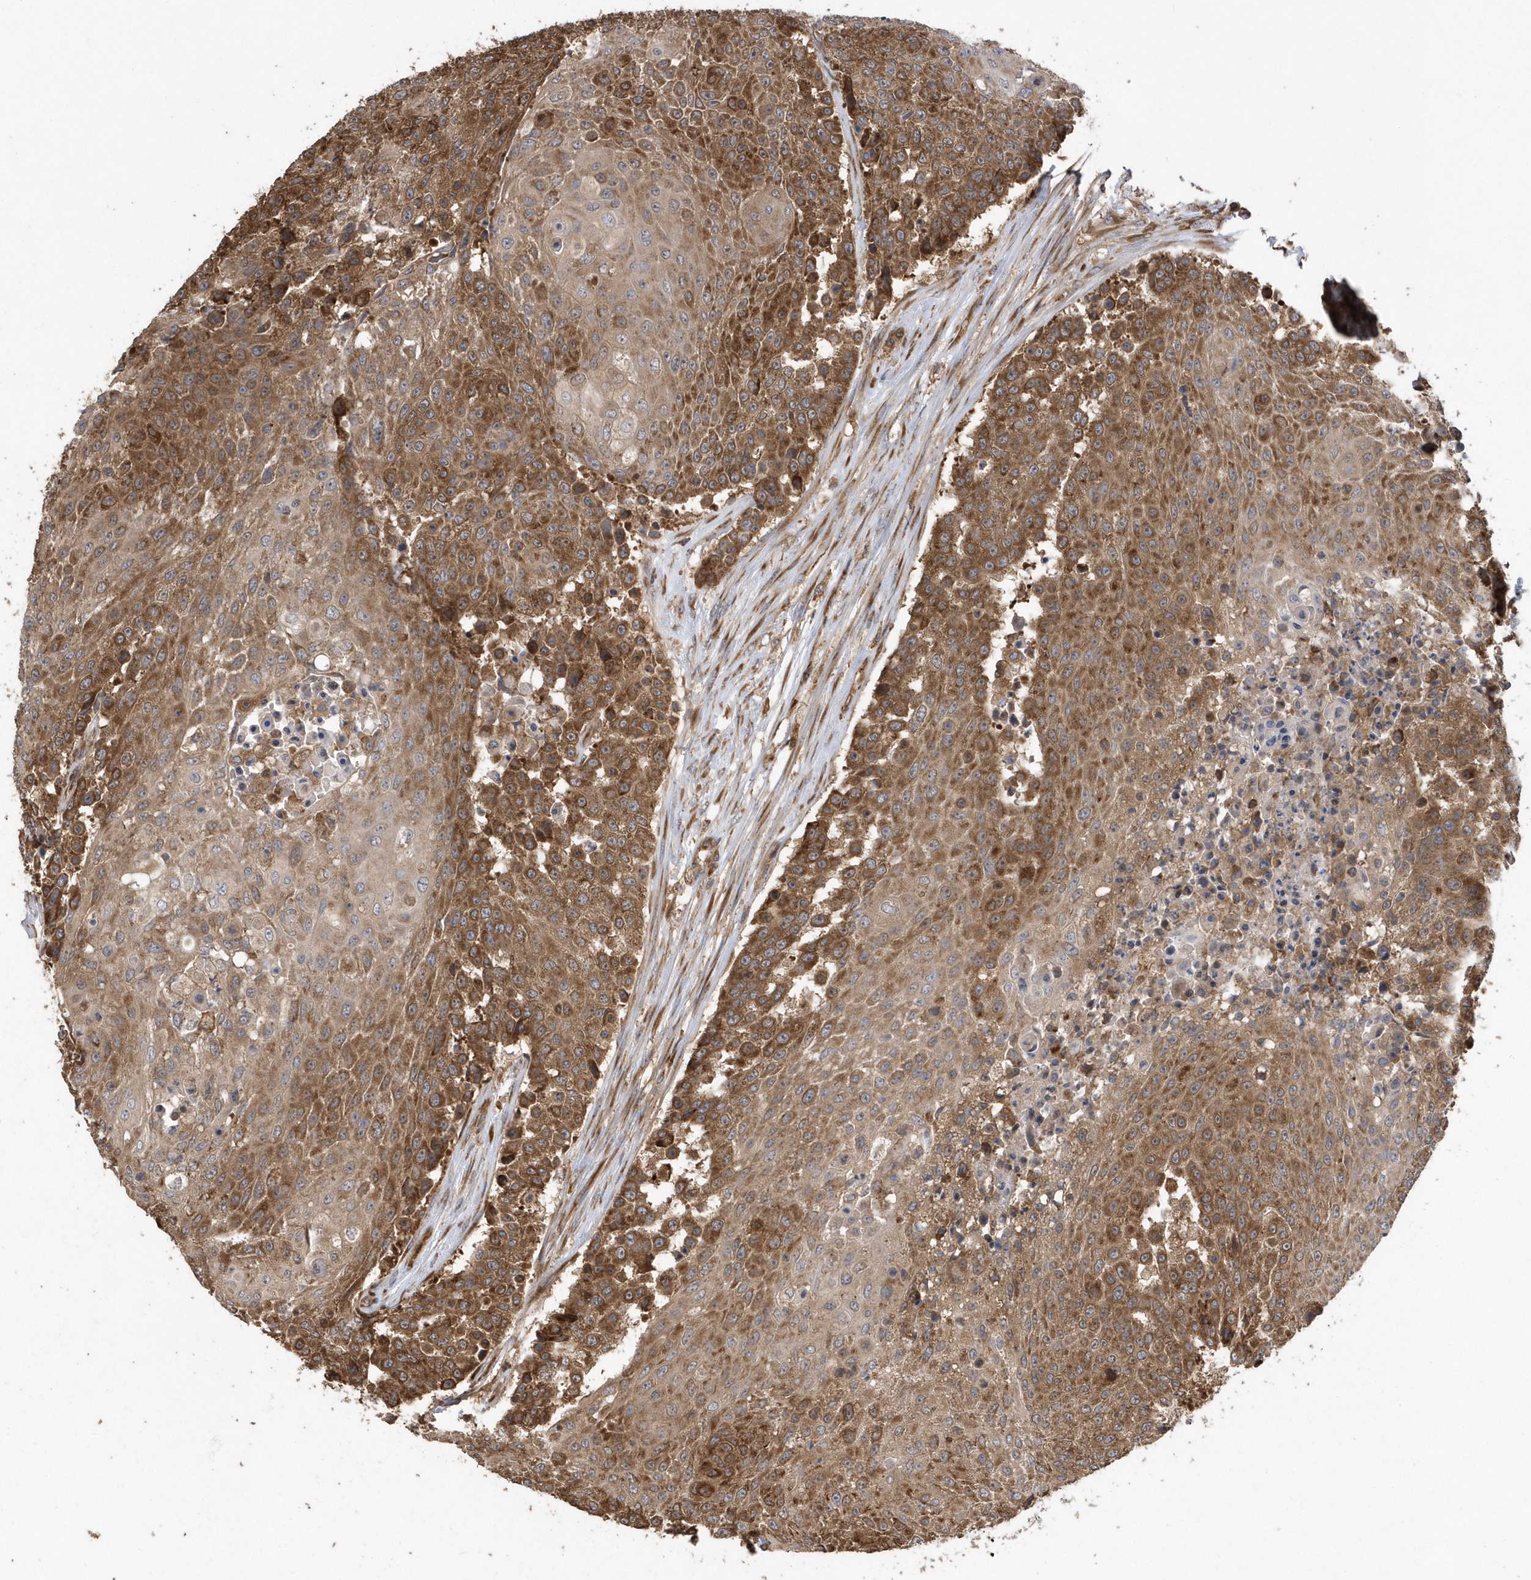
{"staining": {"intensity": "moderate", "quantity": ">75%", "location": "cytoplasmic/membranous"}, "tissue": "urothelial cancer", "cell_type": "Tumor cells", "image_type": "cancer", "snomed": [{"axis": "morphology", "description": "Urothelial carcinoma, High grade"}, {"axis": "topography", "description": "Urinary bladder"}], "caption": "Urothelial cancer tissue shows moderate cytoplasmic/membranous positivity in about >75% of tumor cells, visualized by immunohistochemistry.", "gene": "WASHC5", "patient": {"sex": "female", "age": 63}}